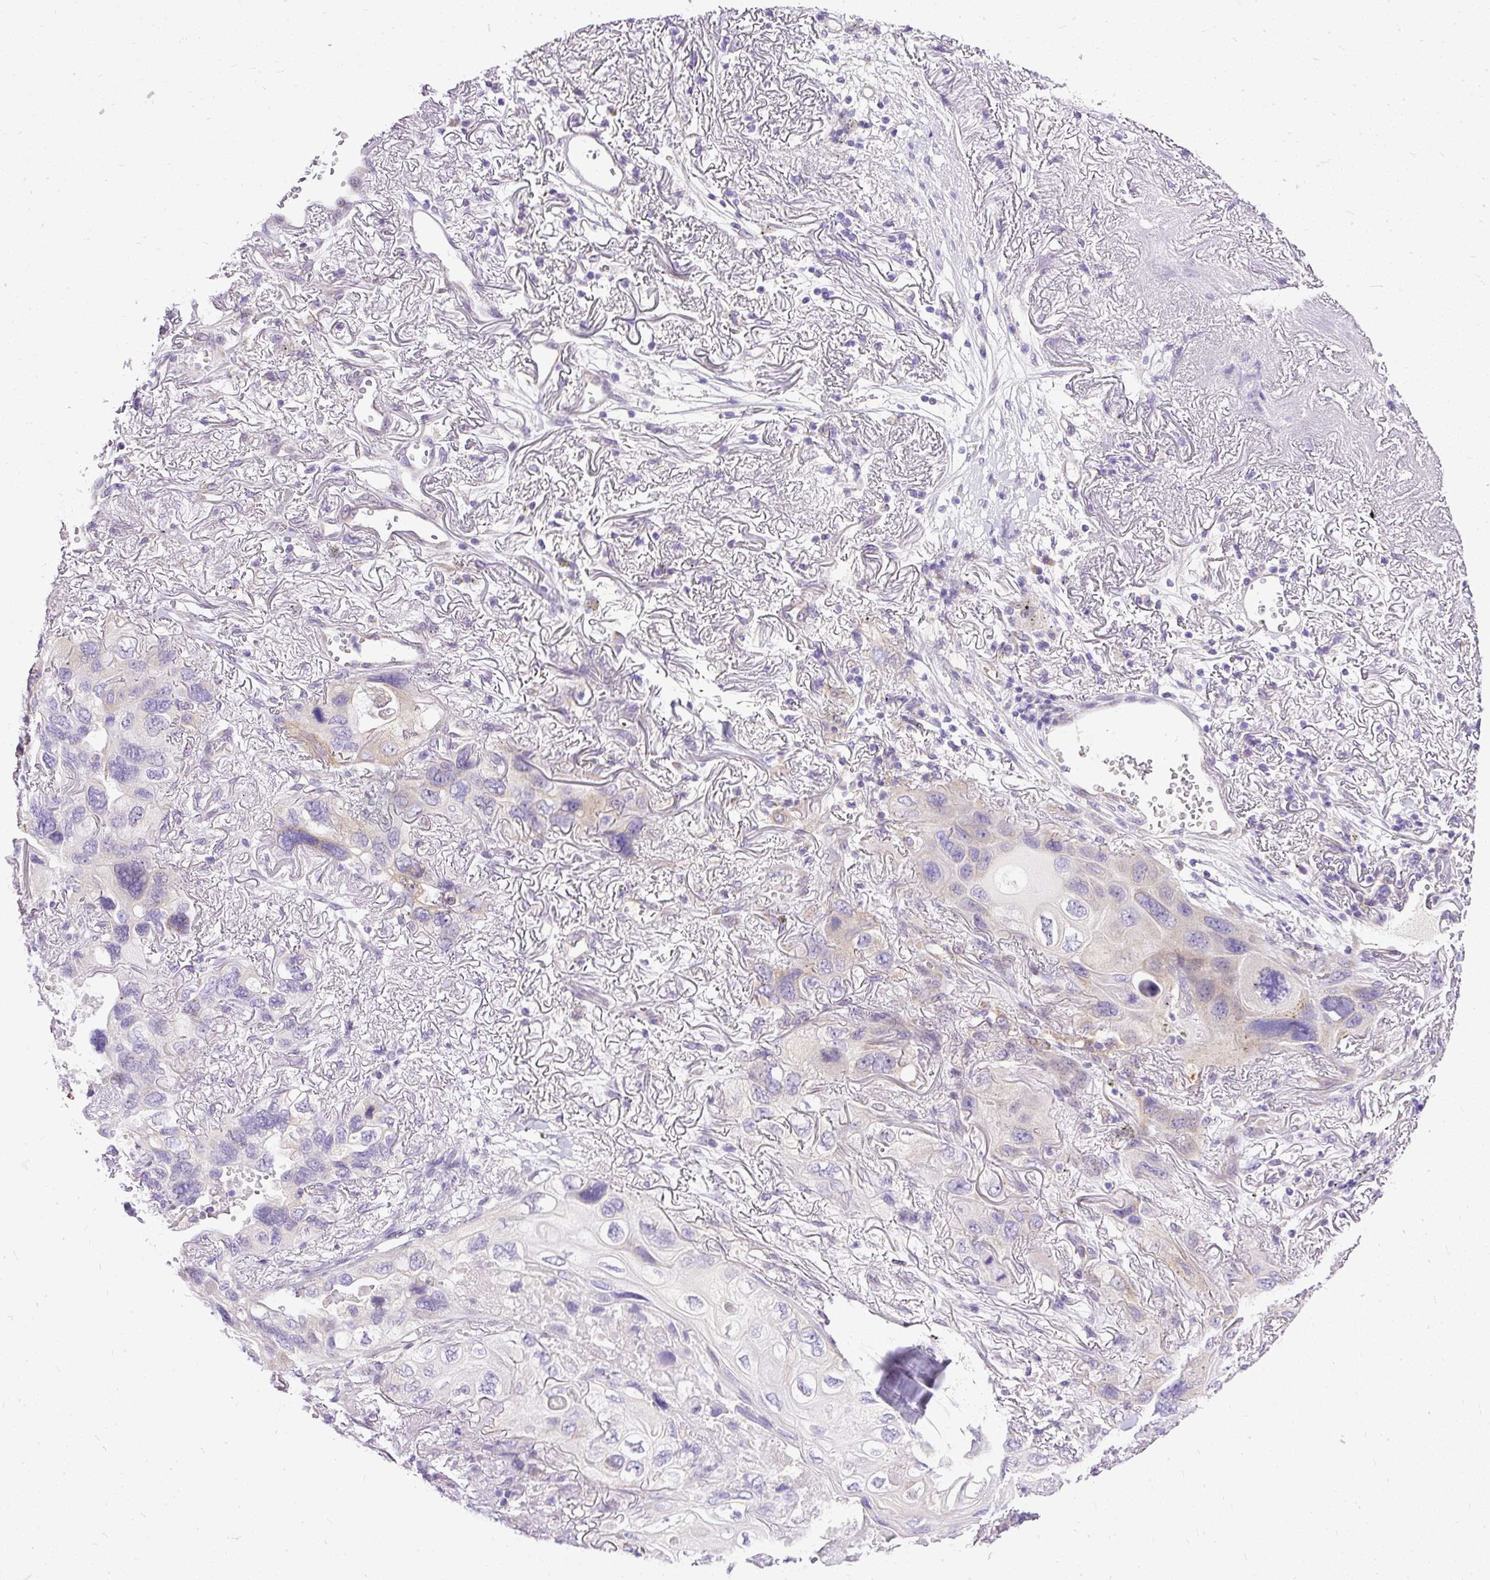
{"staining": {"intensity": "negative", "quantity": "none", "location": "none"}, "tissue": "lung cancer", "cell_type": "Tumor cells", "image_type": "cancer", "snomed": [{"axis": "morphology", "description": "Squamous cell carcinoma, NOS"}, {"axis": "topography", "description": "Lung"}], "caption": "High magnification brightfield microscopy of squamous cell carcinoma (lung) stained with DAB (brown) and counterstained with hematoxylin (blue): tumor cells show no significant positivity. (Brightfield microscopy of DAB immunohistochemistry (IHC) at high magnification).", "gene": "AMFR", "patient": {"sex": "female", "age": 73}}